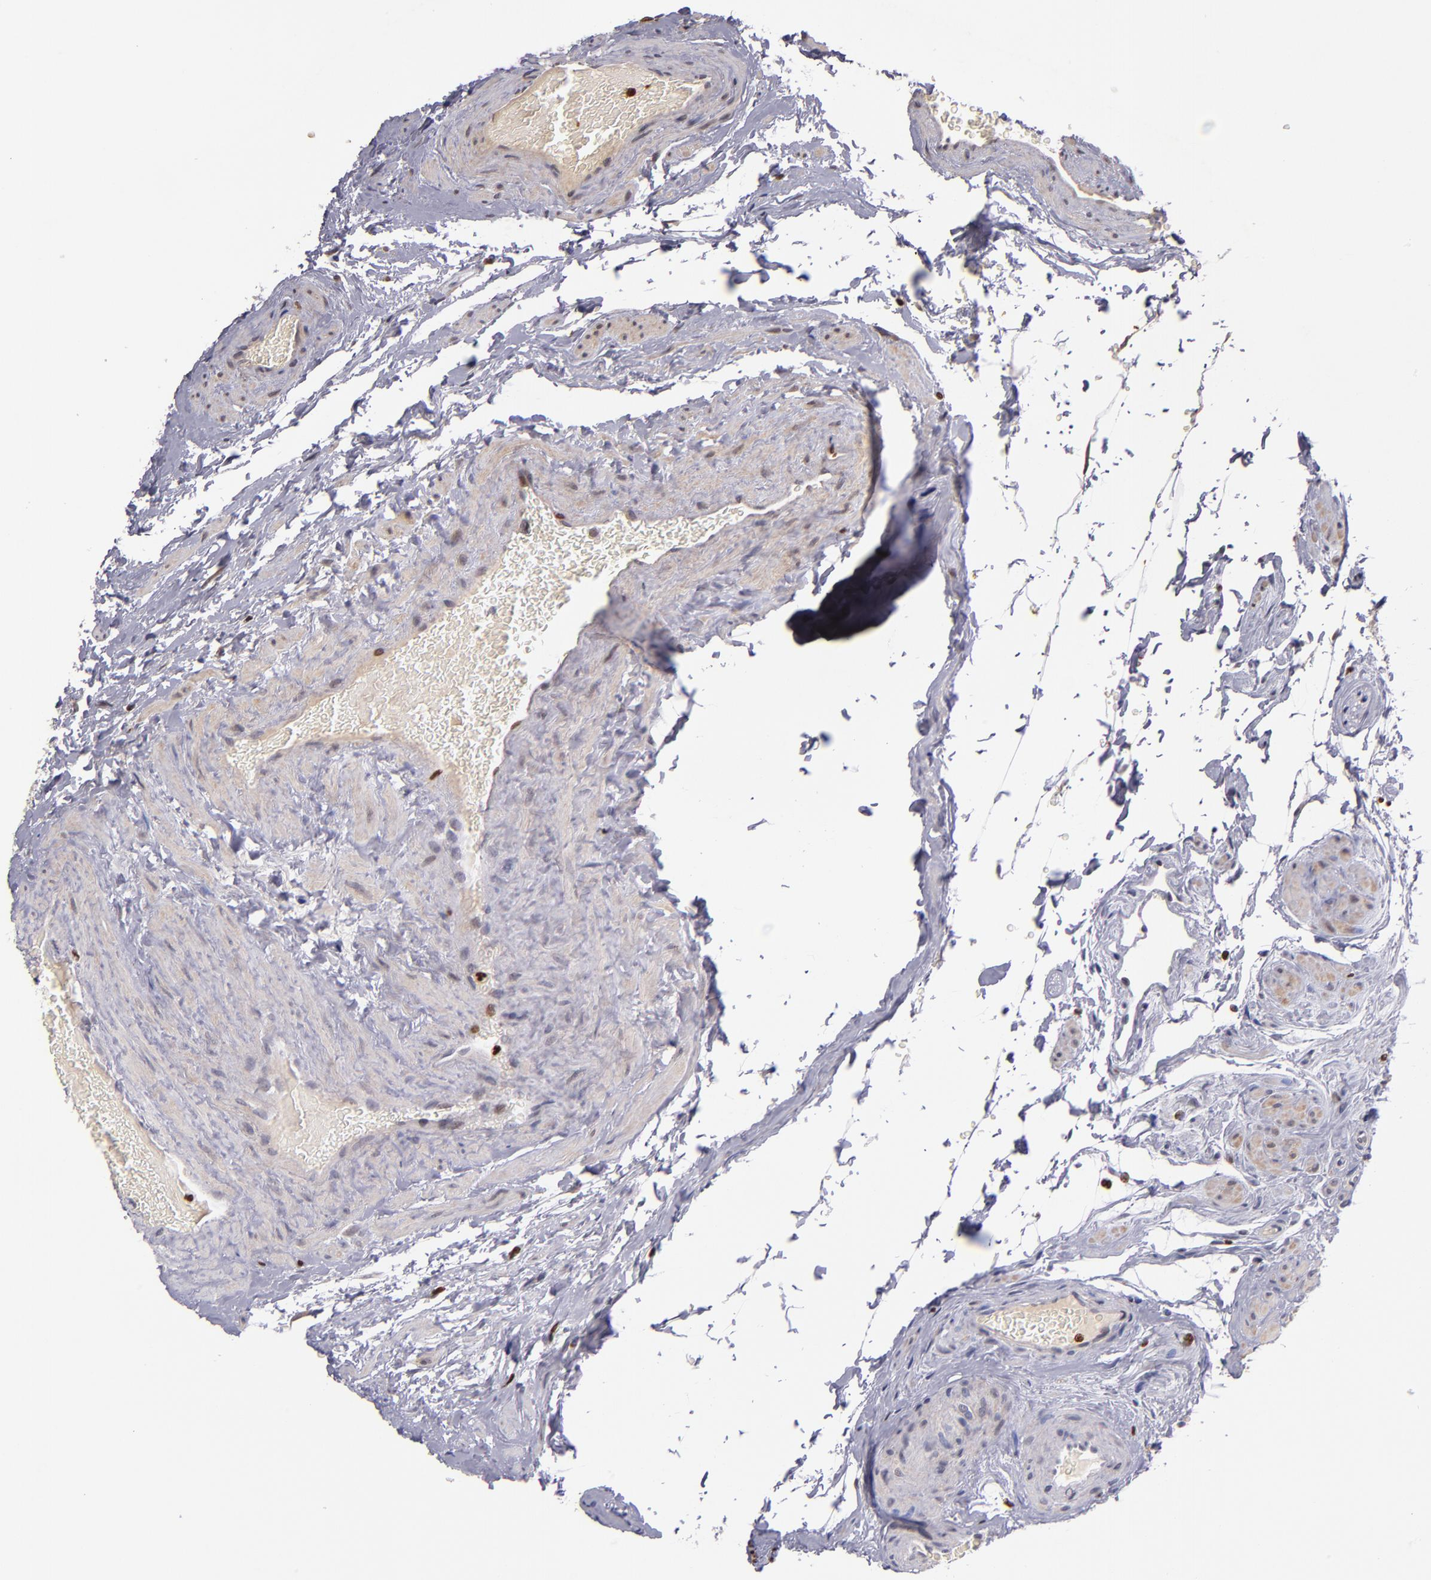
{"staining": {"intensity": "moderate", "quantity": "<25%", "location": "nuclear"}, "tissue": "epididymis", "cell_type": "Glandular cells", "image_type": "normal", "snomed": [{"axis": "morphology", "description": "Normal tissue, NOS"}, {"axis": "topography", "description": "Testis"}, {"axis": "topography", "description": "Epididymis"}], "caption": "Immunohistochemical staining of unremarkable human epididymis shows <25% levels of moderate nuclear protein positivity in about <25% of glandular cells. Immunohistochemistry (ihc) stains the protein in brown and the nuclei are stained blue.", "gene": "CDKL5", "patient": {"sex": "male", "age": 36}}